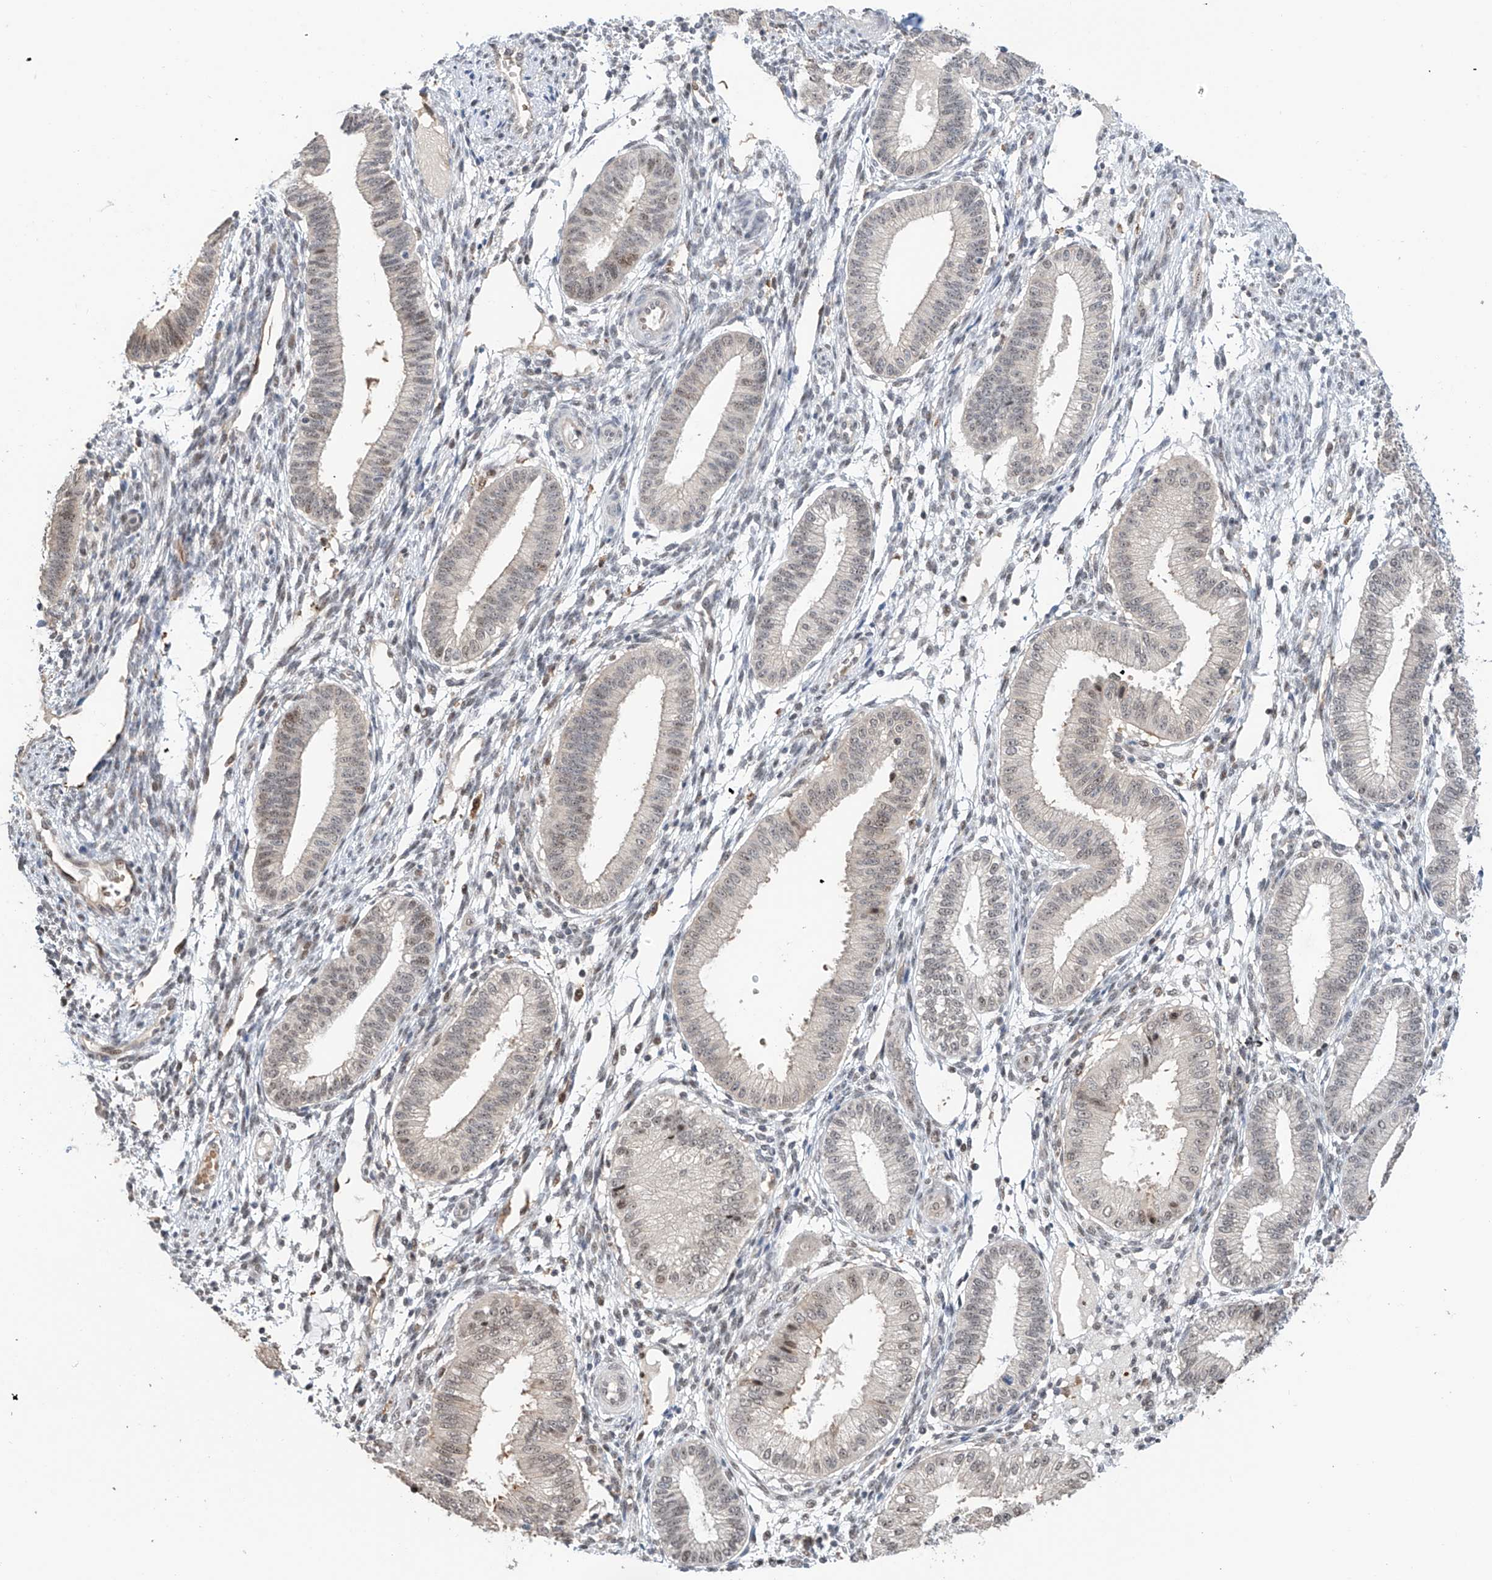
{"staining": {"intensity": "negative", "quantity": "none", "location": "none"}, "tissue": "endometrium", "cell_type": "Cells in endometrial stroma", "image_type": "normal", "snomed": [{"axis": "morphology", "description": "Normal tissue, NOS"}, {"axis": "topography", "description": "Endometrium"}], "caption": "Immunohistochemistry (IHC) of benign human endometrium exhibits no positivity in cells in endometrial stroma. (Brightfield microscopy of DAB immunohistochemistry (IHC) at high magnification).", "gene": "C1orf131", "patient": {"sex": "female", "age": 39}}